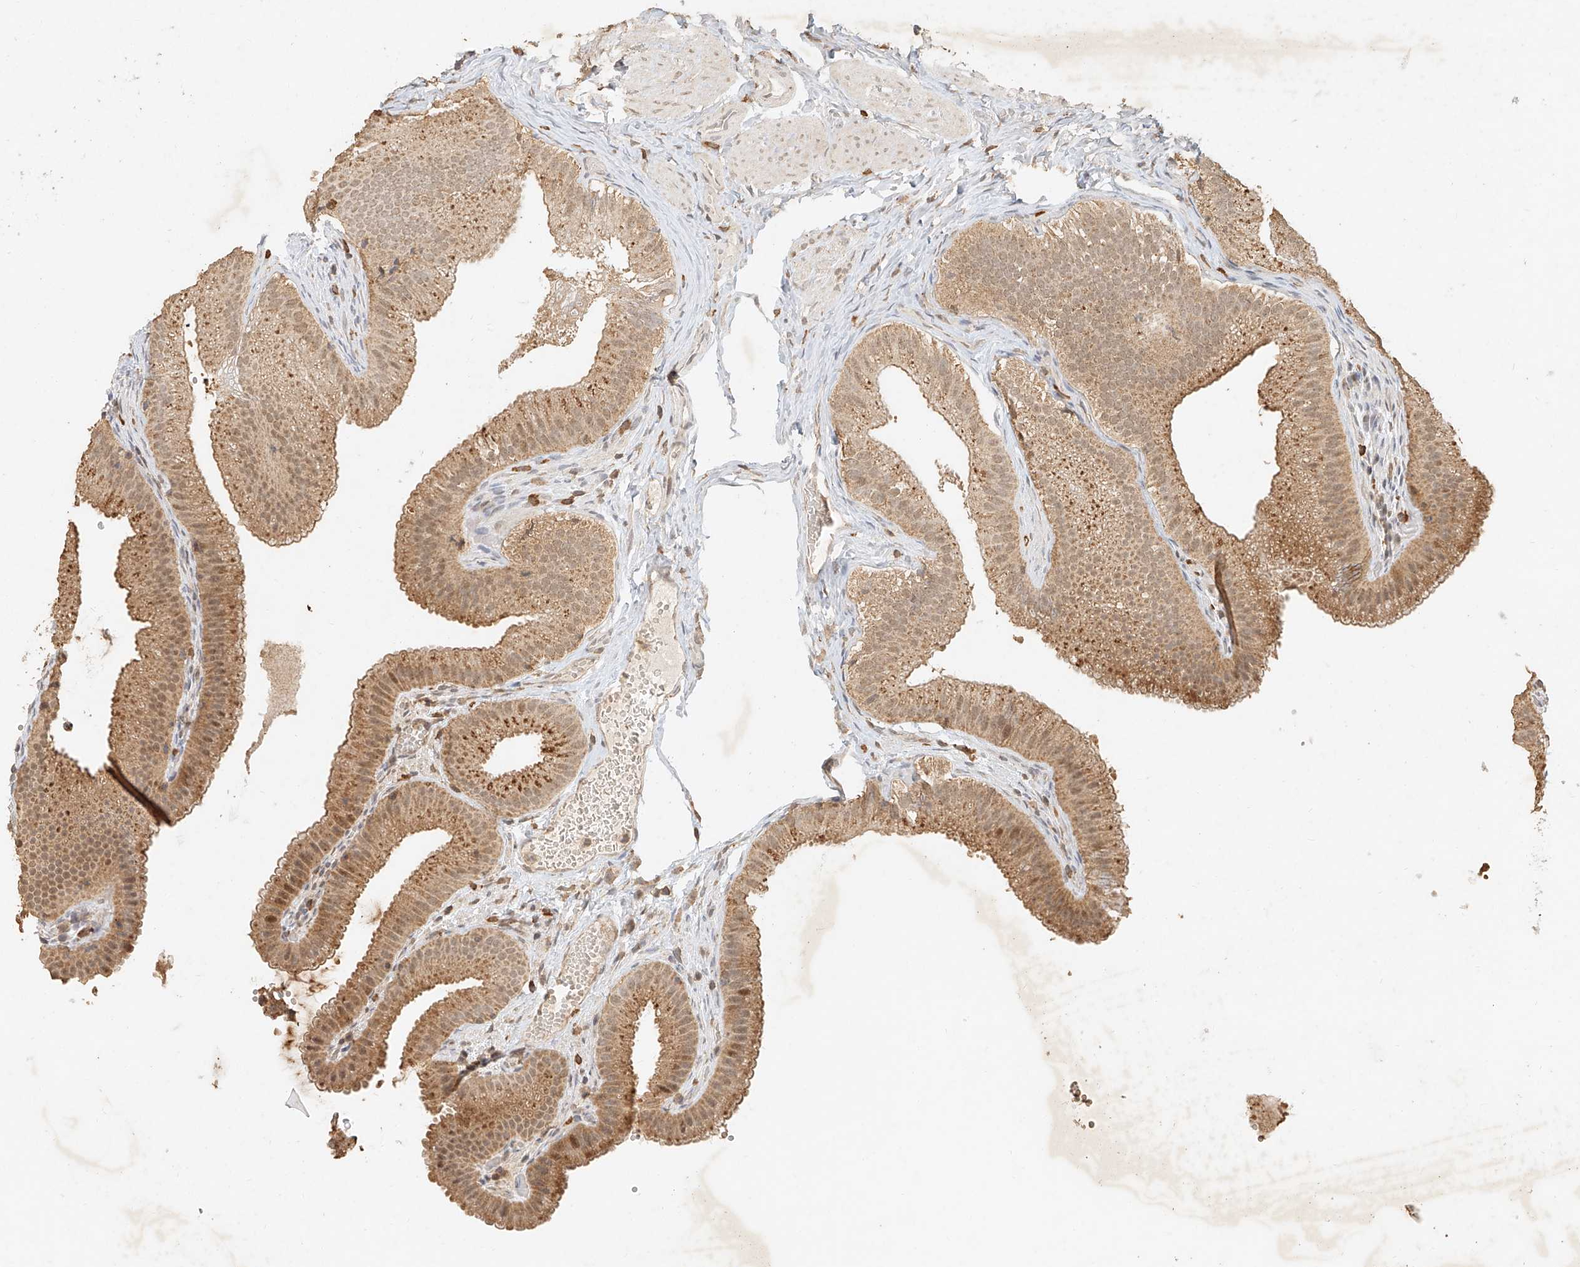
{"staining": {"intensity": "moderate", "quantity": ">75%", "location": "cytoplasmic/membranous"}, "tissue": "gallbladder", "cell_type": "Glandular cells", "image_type": "normal", "snomed": [{"axis": "morphology", "description": "Normal tissue, NOS"}, {"axis": "topography", "description": "Gallbladder"}], "caption": "Immunohistochemical staining of benign gallbladder exhibits medium levels of moderate cytoplasmic/membranous positivity in approximately >75% of glandular cells. The staining is performed using DAB (3,3'-diaminobenzidine) brown chromogen to label protein expression. The nuclei are counter-stained blue using hematoxylin.", "gene": "CXorf58", "patient": {"sex": "female", "age": 30}}